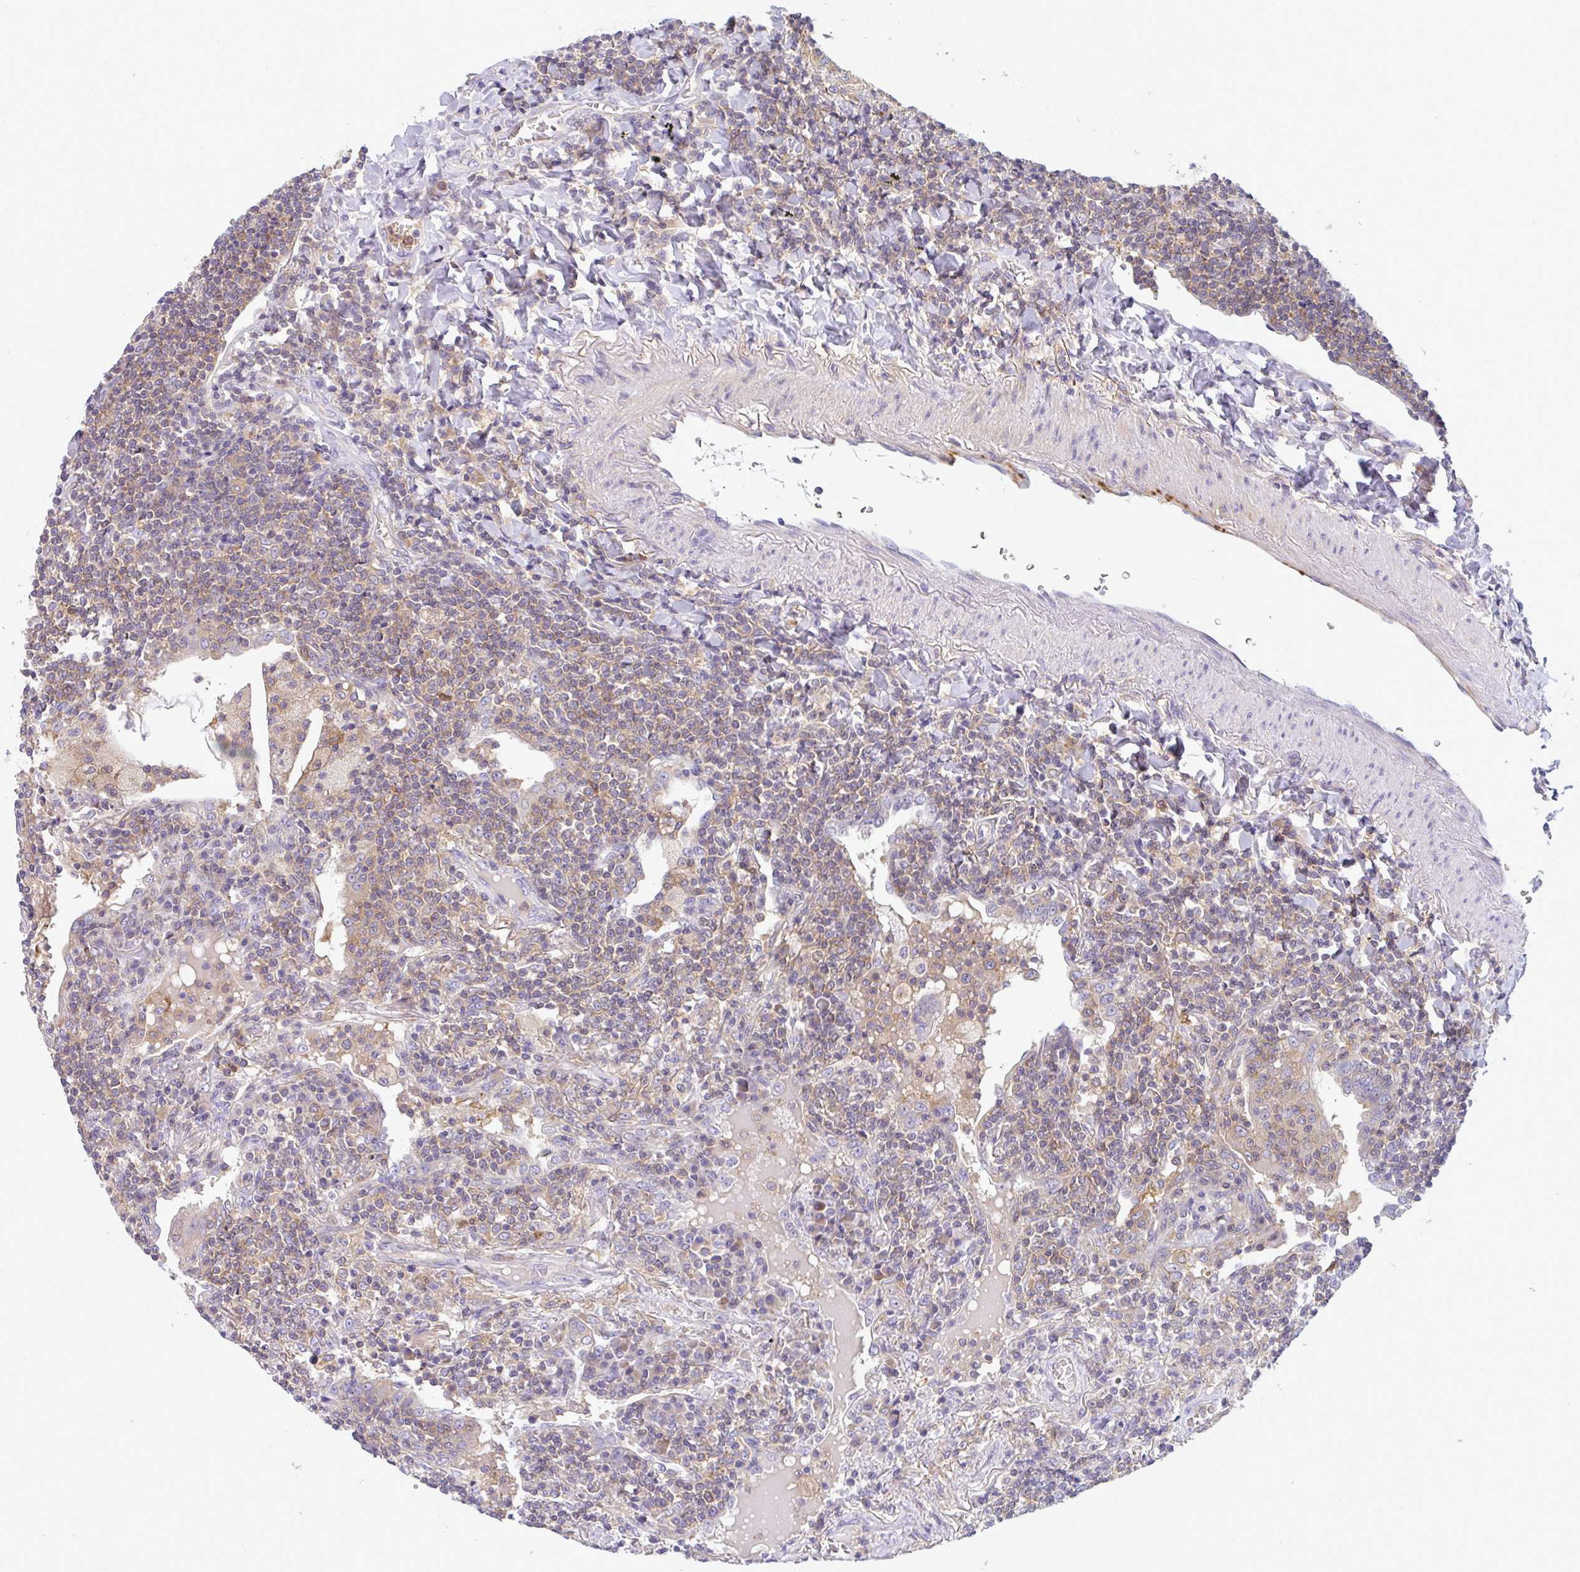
{"staining": {"intensity": "weak", "quantity": "25%-75%", "location": "cytoplasmic/membranous"}, "tissue": "lymphoma", "cell_type": "Tumor cells", "image_type": "cancer", "snomed": [{"axis": "morphology", "description": "Malignant lymphoma, non-Hodgkin's type, Low grade"}, {"axis": "topography", "description": "Lung"}], "caption": "The micrograph demonstrates staining of lymphoma, revealing weak cytoplasmic/membranous protein staining (brown color) within tumor cells. (DAB IHC, brown staining for protein, blue staining for nuclei).", "gene": "SLC30A6", "patient": {"sex": "female", "age": 71}}